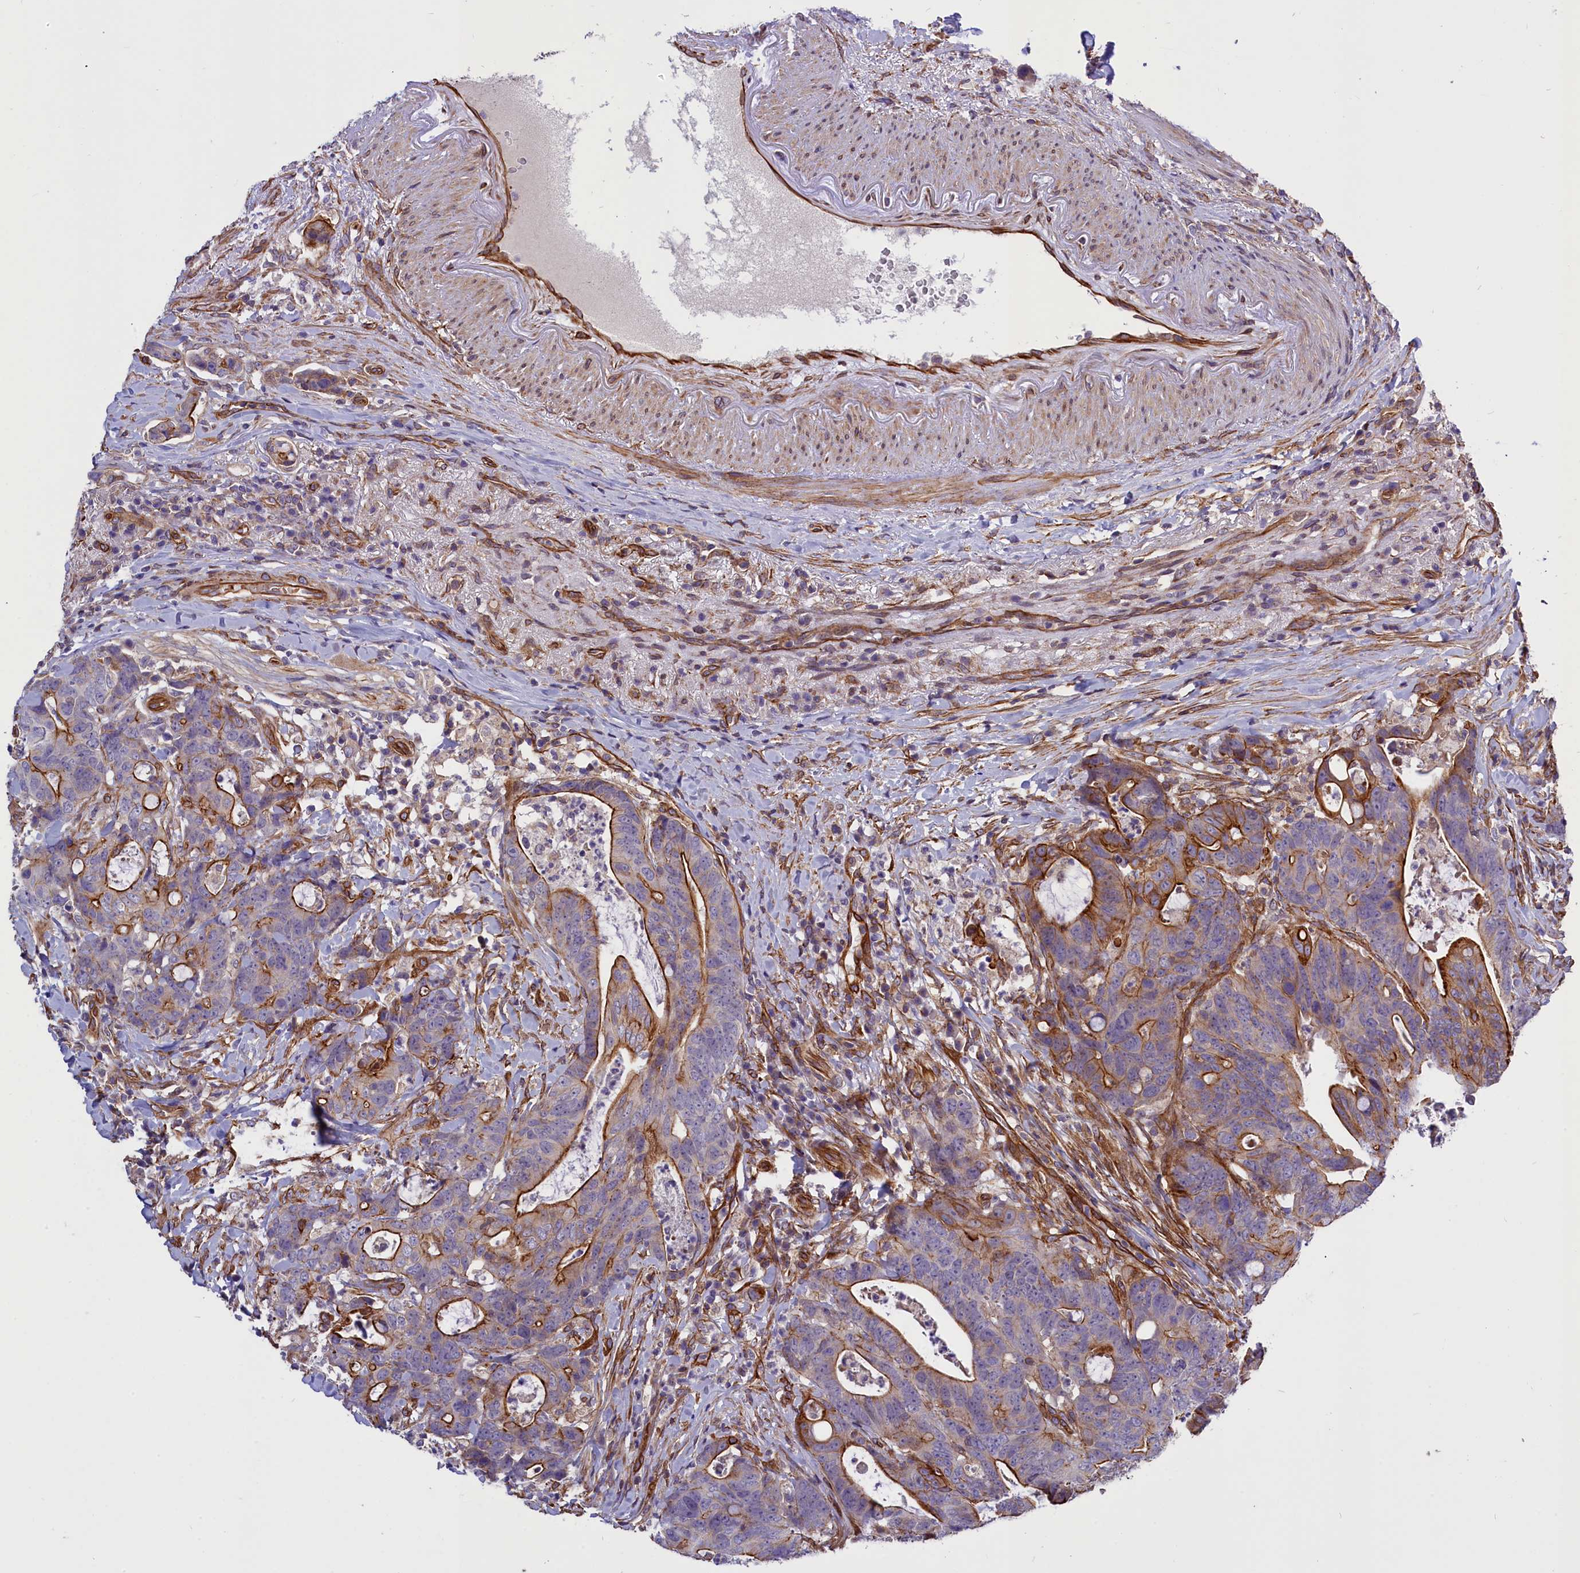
{"staining": {"intensity": "strong", "quantity": "25%-75%", "location": "cytoplasmic/membranous"}, "tissue": "colorectal cancer", "cell_type": "Tumor cells", "image_type": "cancer", "snomed": [{"axis": "morphology", "description": "Adenocarcinoma, NOS"}, {"axis": "topography", "description": "Colon"}], "caption": "Tumor cells reveal high levels of strong cytoplasmic/membranous positivity in approximately 25%-75% of cells in human colorectal adenocarcinoma. The staining was performed using DAB, with brown indicating positive protein expression. Nuclei are stained blue with hematoxylin.", "gene": "MED20", "patient": {"sex": "female", "age": 82}}